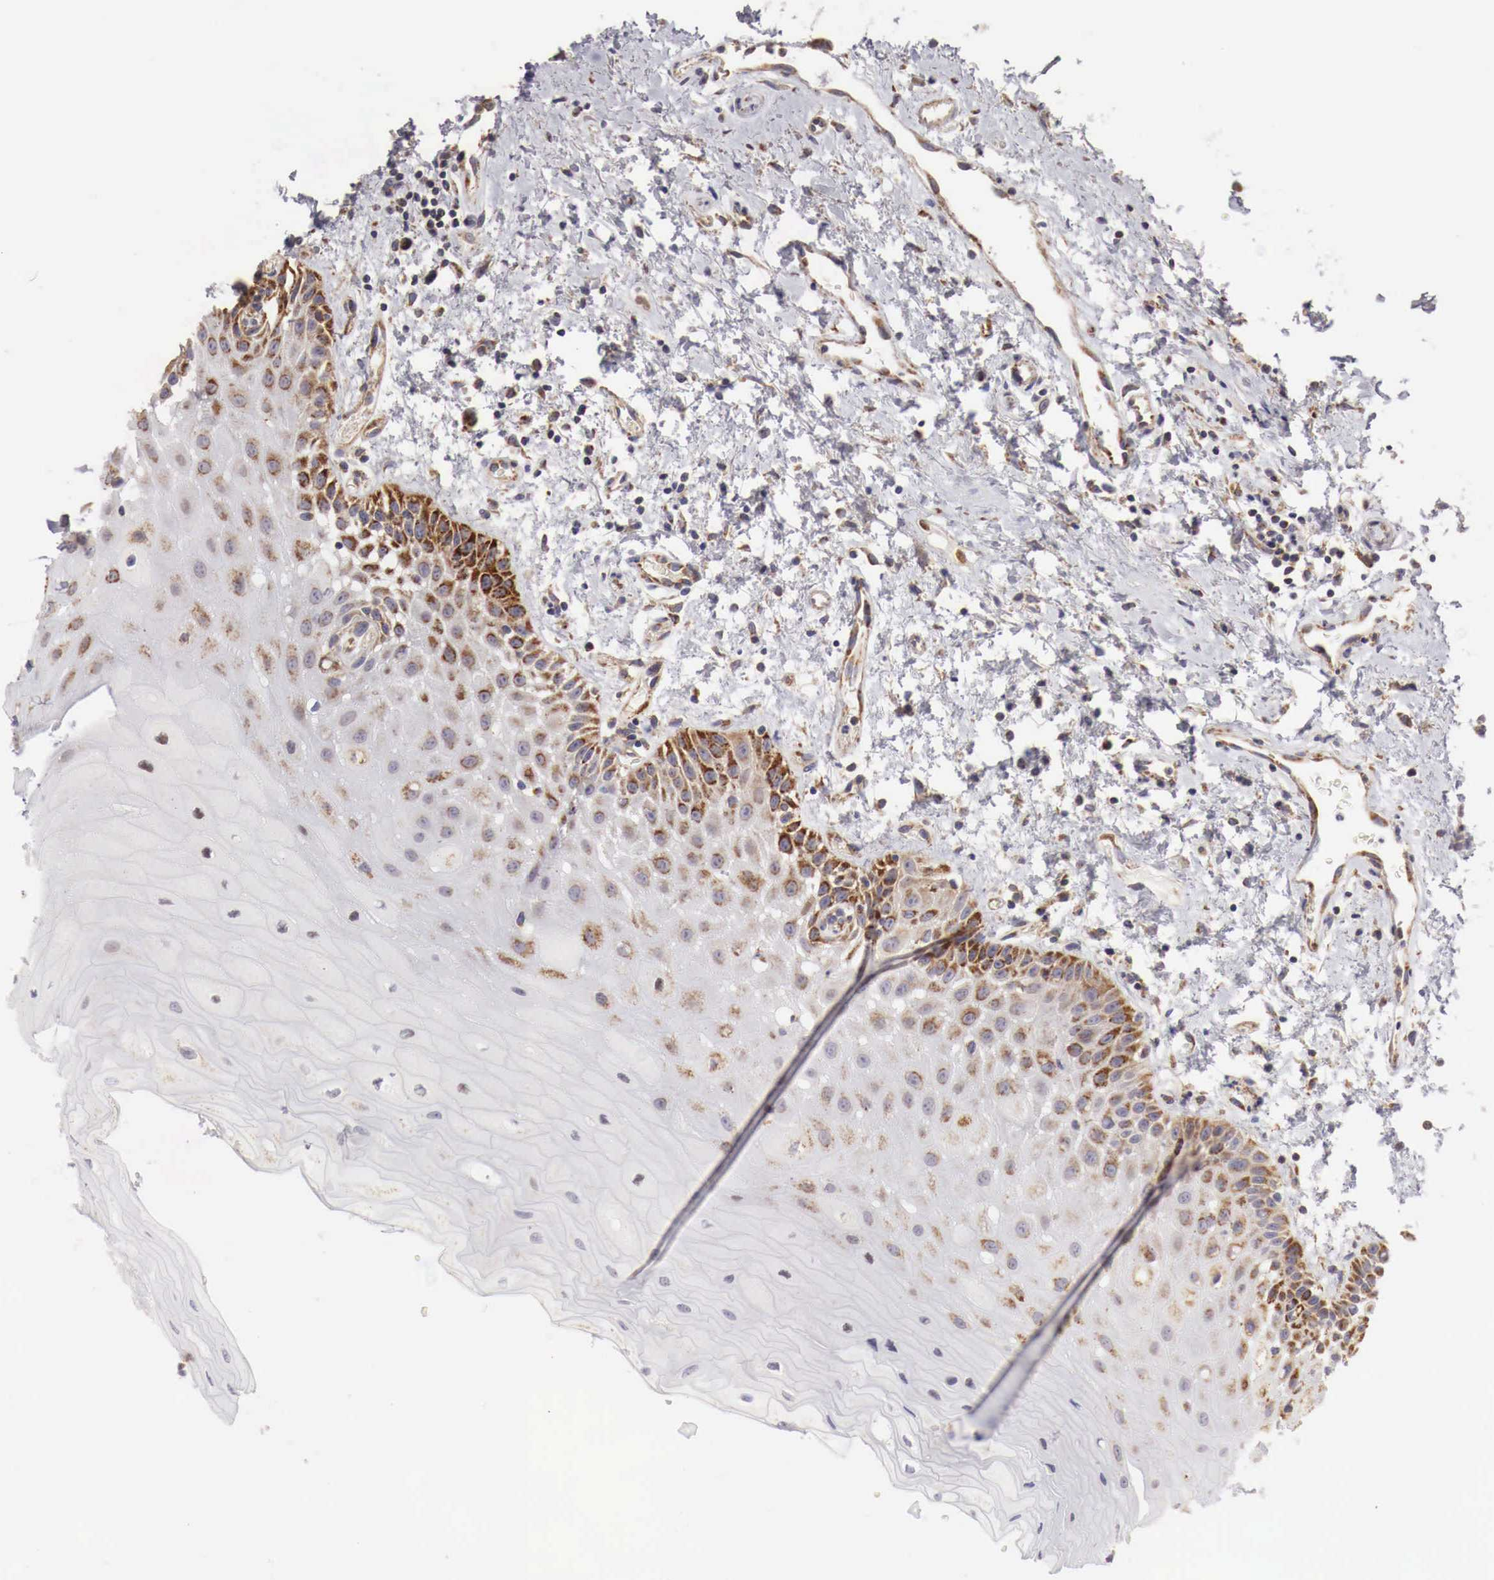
{"staining": {"intensity": "moderate", "quantity": "25%-75%", "location": "cytoplasmic/membranous"}, "tissue": "oral mucosa", "cell_type": "Squamous epithelial cells", "image_type": "normal", "snomed": [{"axis": "morphology", "description": "Normal tissue, NOS"}, {"axis": "topography", "description": "Oral tissue"}], "caption": "Brown immunohistochemical staining in unremarkable human oral mucosa displays moderate cytoplasmic/membranous positivity in about 25%-75% of squamous epithelial cells. (Stains: DAB in brown, nuclei in blue, Microscopy: brightfield microscopy at high magnification).", "gene": "XPNPEP3", "patient": {"sex": "male", "age": 54}}